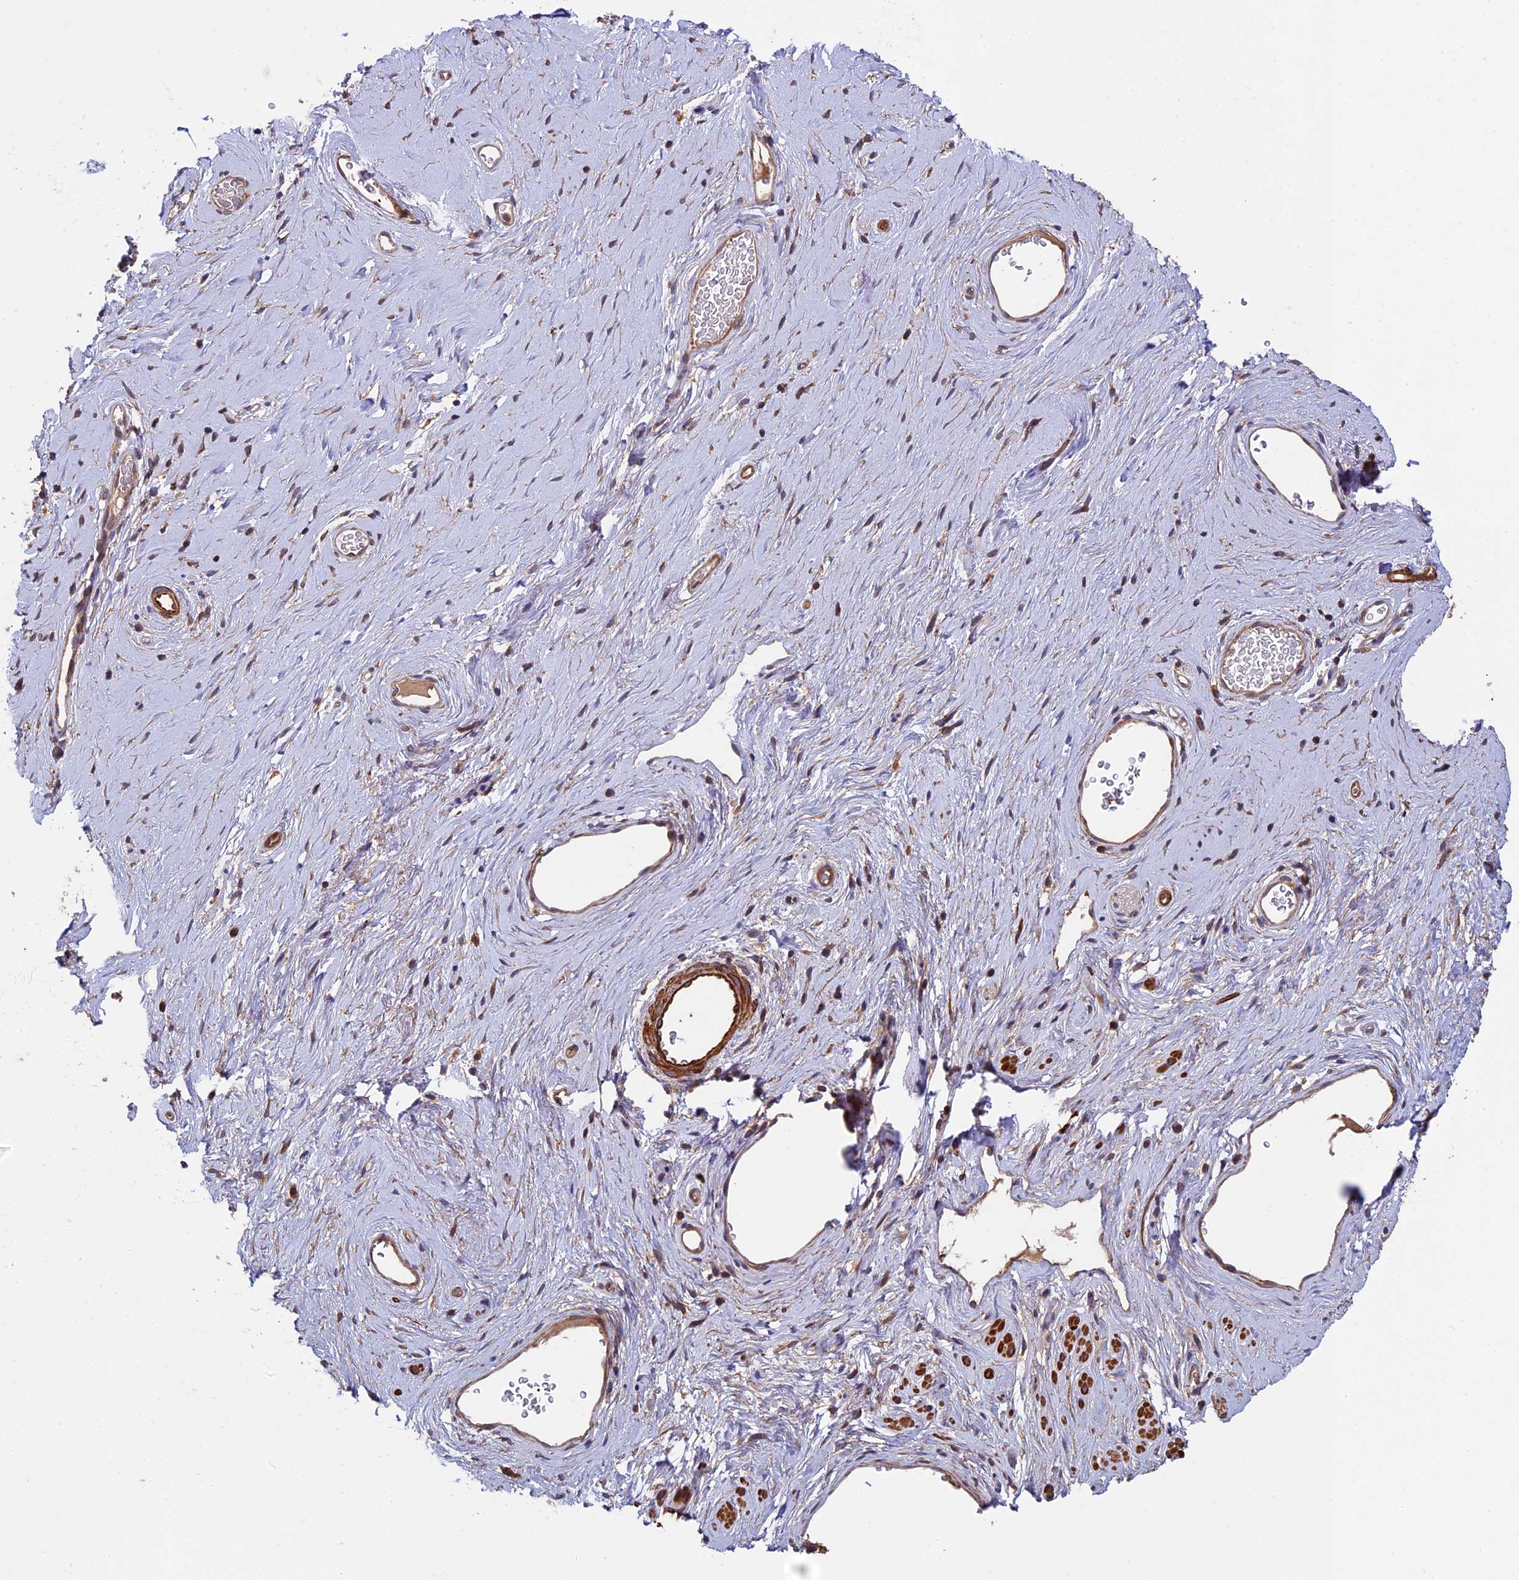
{"staining": {"intensity": "moderate", "quantity": ">75%", "location": "cytoplasmic/membranous"}, "tissue": "soft tissue", "cell_type": "Chondrocytes", "image_type": "normal", "snomed": [{"axis": "morphology", "description": "Normal tissue, NOS"}, {"axis": "morphology", "description": "Adenocarcinoma, NOS"}, {"axis": "topography", "description": "Rectum"}, {"axis": "topography", "description": "Vagina"}, {"axis": "topography", "description": "Peripheral nerve tissue"}], "caption": "IHC (DAB (3,3'-diaminobenzidine)) staining of normal soft tissue exhibits moderate cytoplasmic/membranous protein staining in approximately >75% of chondrocytes. Nuclei are stained in blue.", "gene": "SLC9A5", "patient": {"sex": "female", "age": 71}}